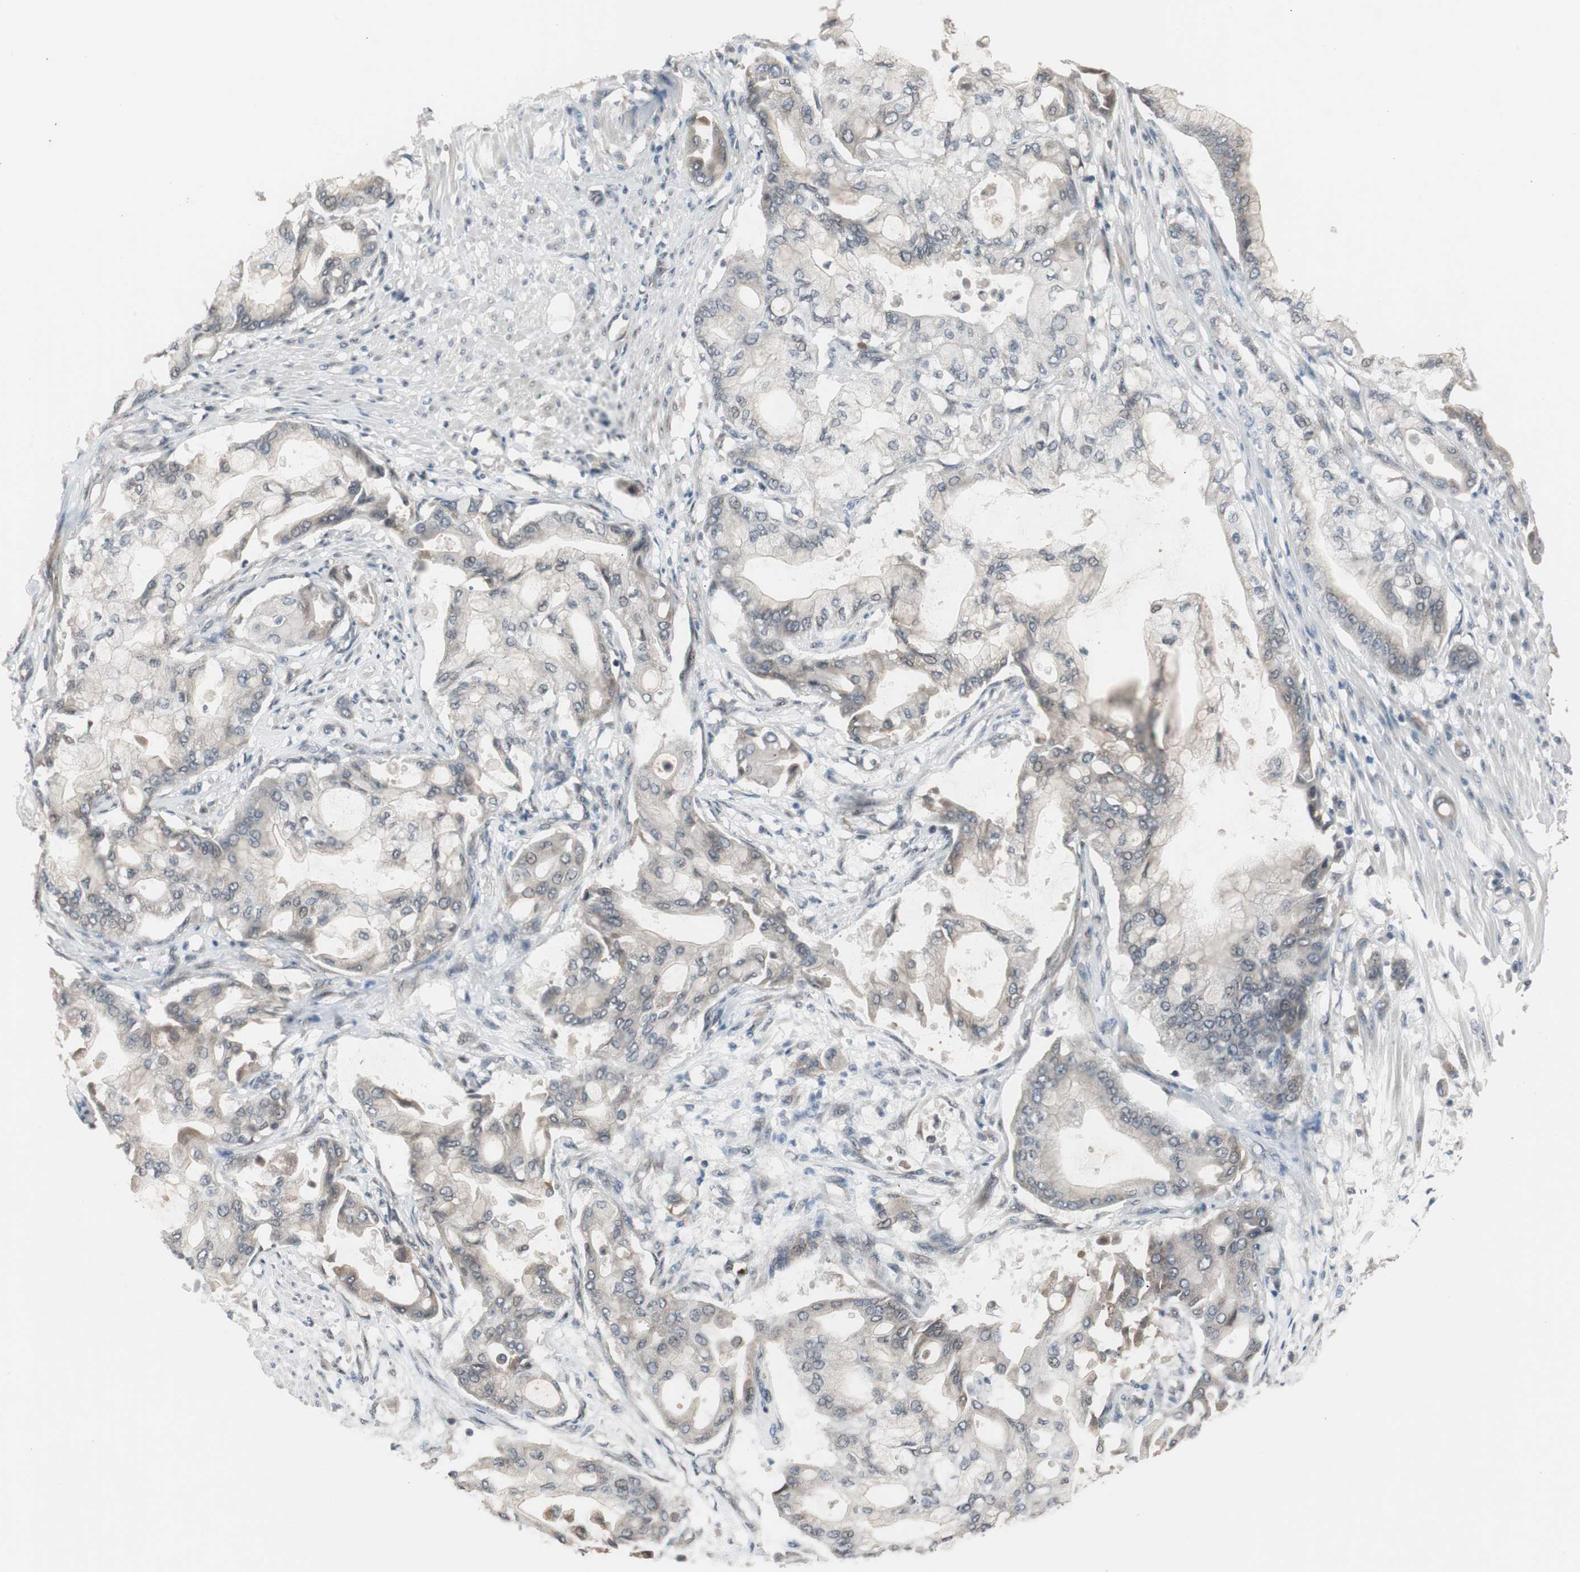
{"staining": {"intensity": "weak", "quantity": ">75%", "location": "cytoplasmic/membranous"}, "tissue": "pancreatic cancer", "cell_type": "Tumor cells", "image_type": "cancer", "snomed": [{"axis": "morphology", "description": "Adenocarcinoma, NOS"}, {"axis": "morphology", "description": "Adenocarcinoma, metastatic, NOS"}, {"axis": "topography", "description": "Lymph node"}, {"axis": "topography", "description": "Pancreas"}, {"axis": "topography", "description": "Duodenum"}], "caption": "The photomicrograph reveals staining of pancreatic cancer (adenocarcinoma), revealing weak cytoplasmic/membranous protein positivity (brown color) within tumor cells. (DAB (3,3'-diaminobenzidine) = brown stain, brightfield microscopy at high magnification).", "gene": "ZMPSTE24", "patient": {"sex": "female", "age": 64}}